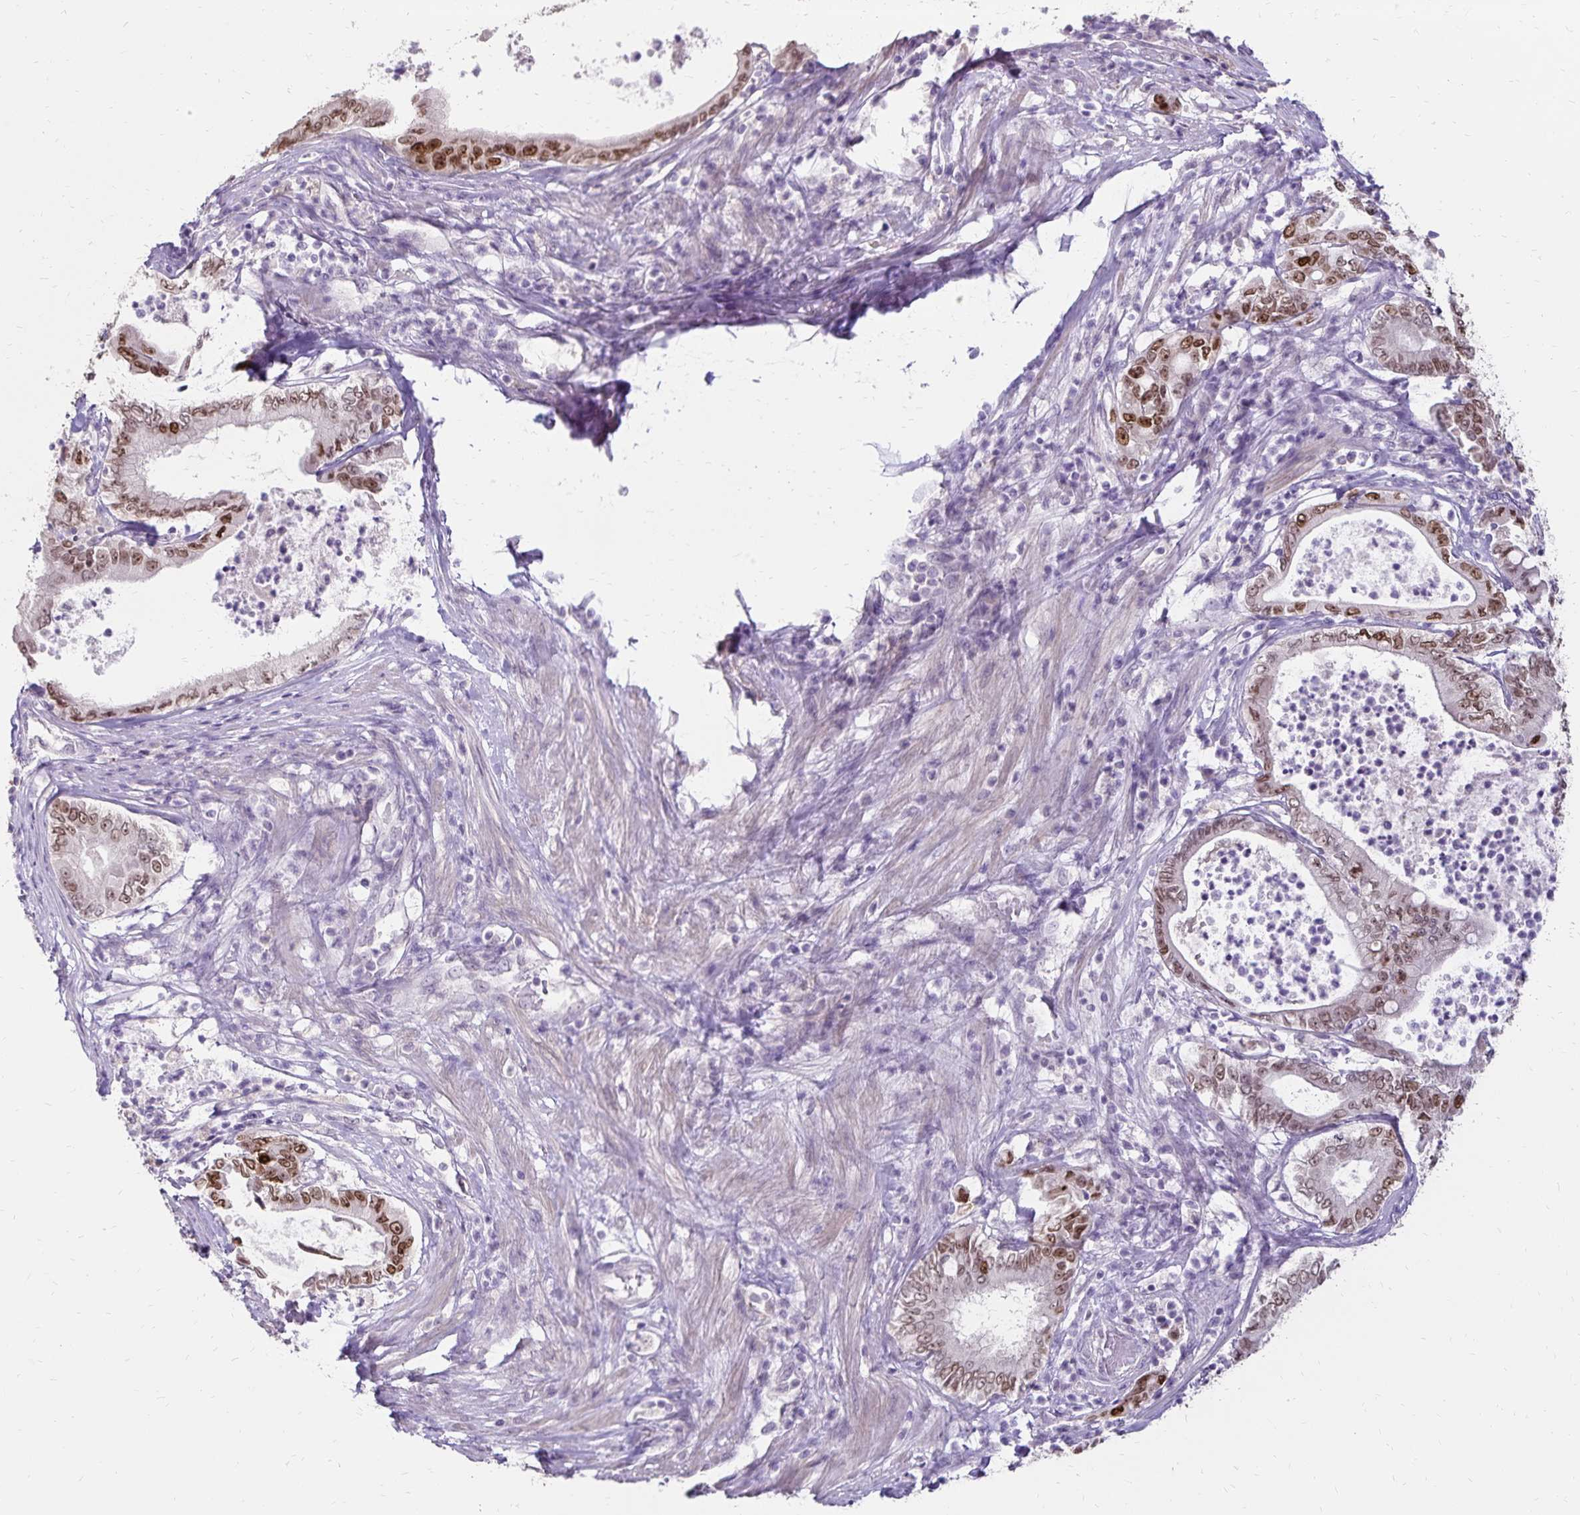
{"staining": {"intensity": "strong", "quantity": ">75%", "location": "nuclear"}, "tissue": "pancreatic cancer", "cell_type": "Tumor cells", "image_type": "cancer", "snomed": [{"axis": "morphology", "description": "Adenocarcinoma, NOS"}, {"axis": "topography", "description": "Pancreas"}], "caption": "Pancreatic adenocarcinoma was stained to show a protein in brown. There is high levels of strong nuclear positivity in approximately >75% of tumor cells.", "gene": "POLB", "patient": {"sex": "male", "age": 71}}